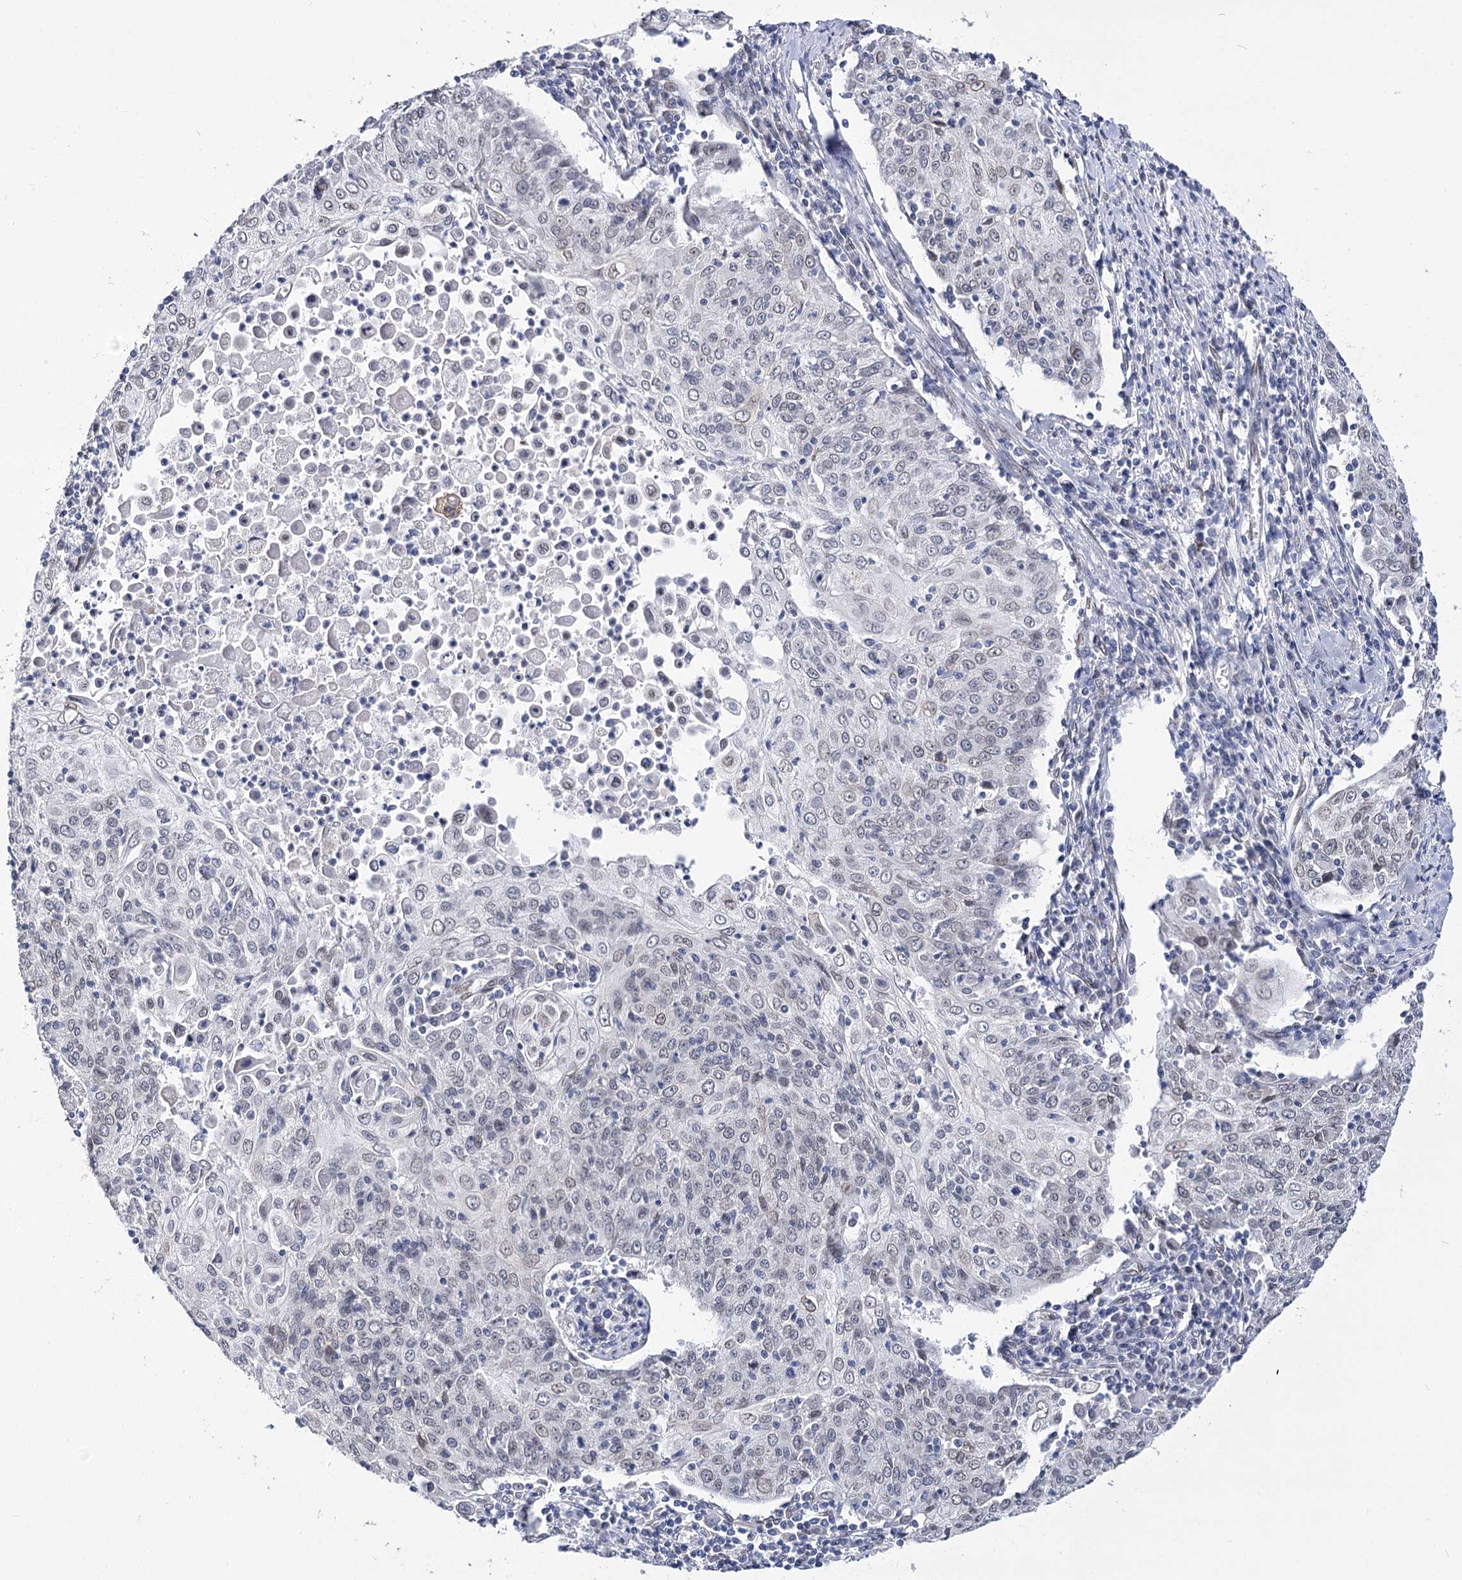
{"staining": {"intensity": "negative", "quantity": "none", "location": "none"}, "tissue": "cervical cancer", "cell_type": "Tumor cells", "image_type": "cancer", "snomed": [{"axis": "morphology", "description": "Squamous cell carcinoma, NOS"}, {"axis": "topography", "description": "Cervix"}], "caption": "A high-resolution micrograph shows immunohistochemistry staining of cervical squamous cell carcinoma, which exhibits no significant expression in tumor cells. (Brightfield microscopy of DAB (3,3'-diaminobenzidine) immunohistochemistry (IHC) at high magnification).", "gene": "TMEM201", "patient": {"sex": "female", "age": 48}}